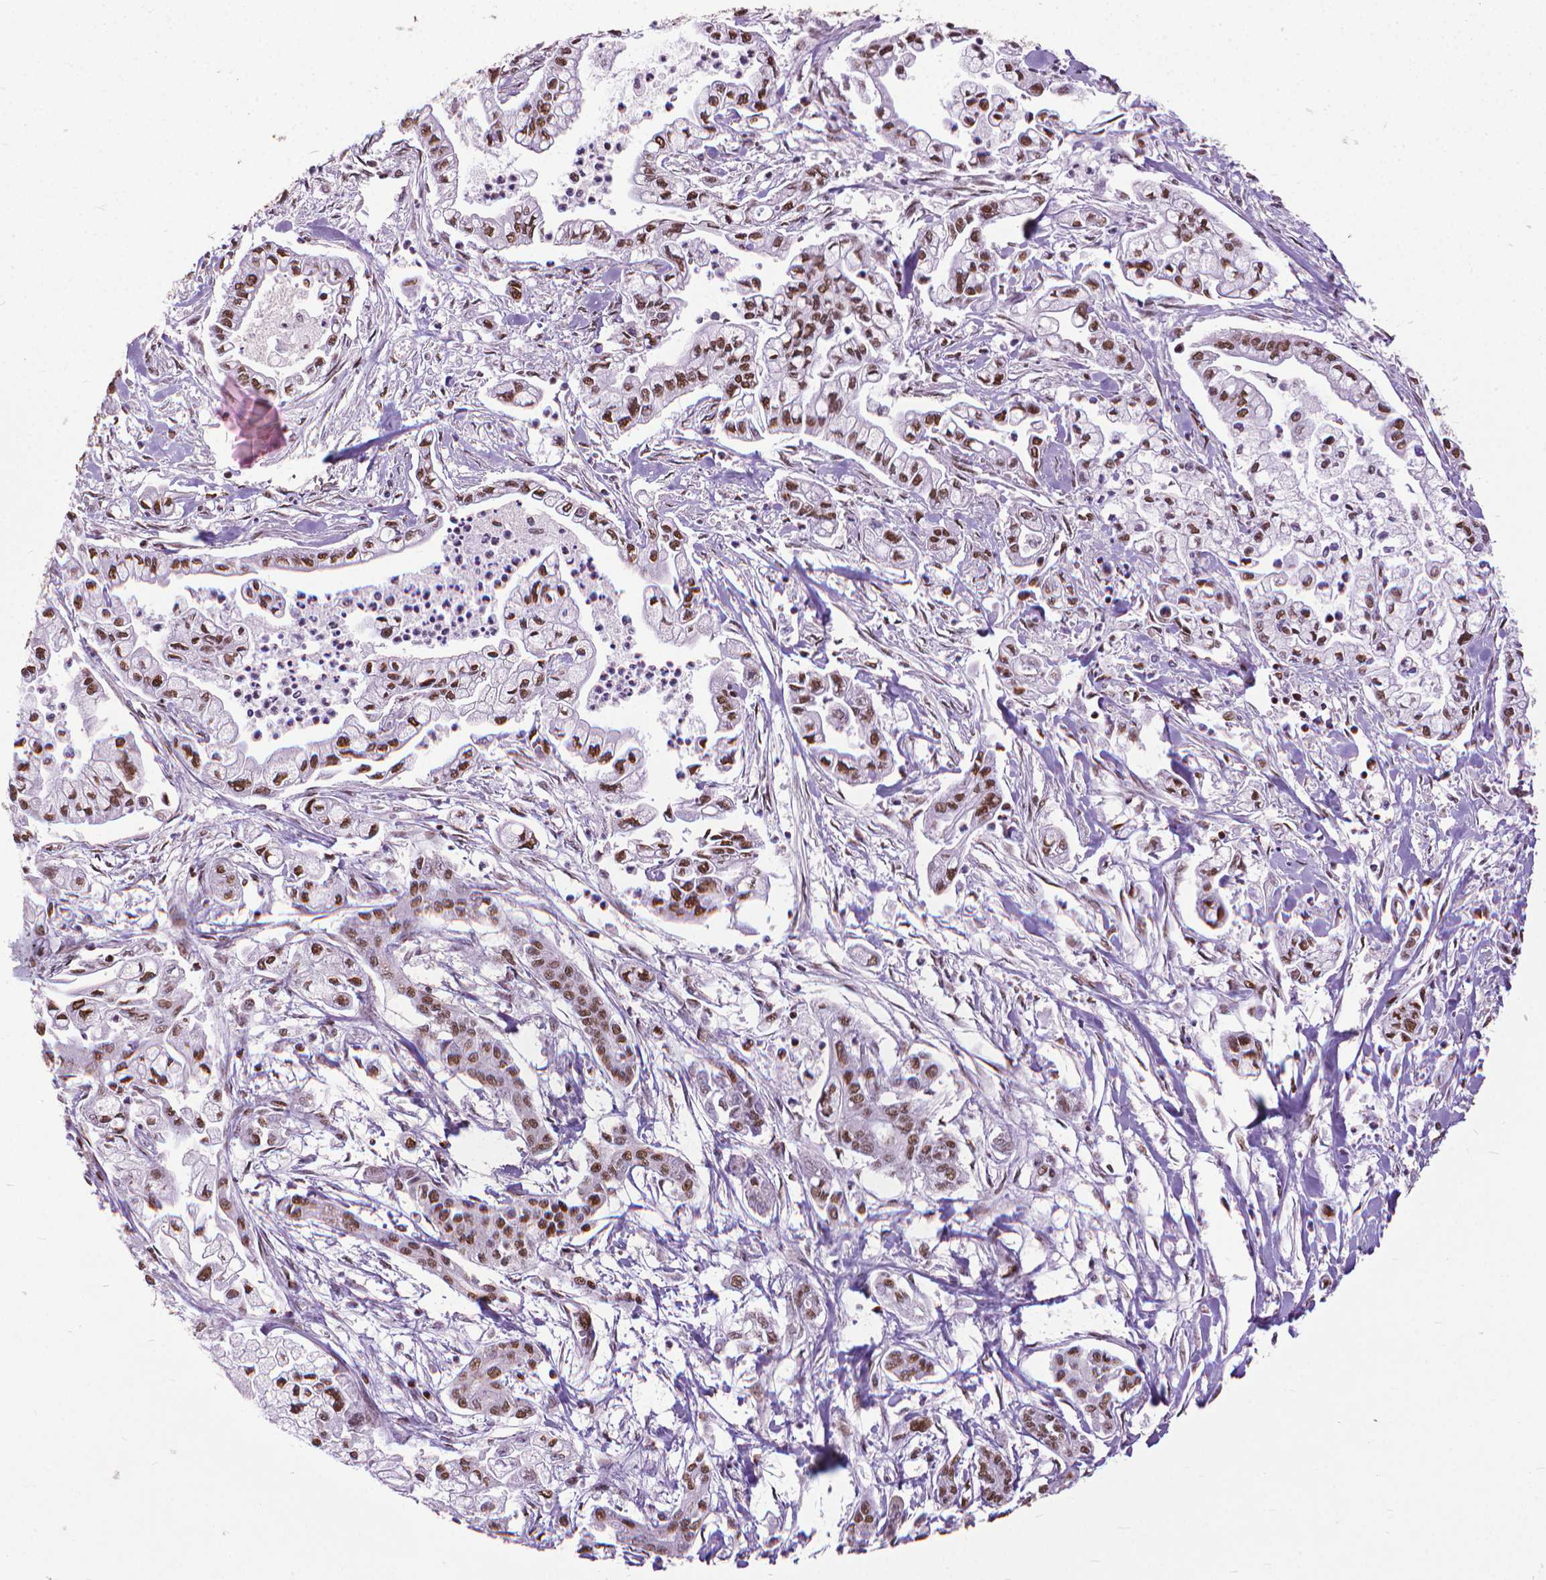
{"staining": {"intensity": "moderate", "quantity": ">75%", "location": "nuclear"}, "tissue": "pancreatic cancer", "cell_type": "Tumor cells", "image_type": "cancer", "snomed": [{"axis": "morphology", "description": "Adenocarcinoma, NOS"}, {"axis": "topography", "description": "Pancreas"}], "caption": "Pancreatic adenocarcinoma tissue exhibits moderate nuclear expression in about >75% of tumor cells (DAB IHC with brightfield microscopy, high magnification).", "gene": "AKAP8", "patient": {"sex": "male", "age": 54}}